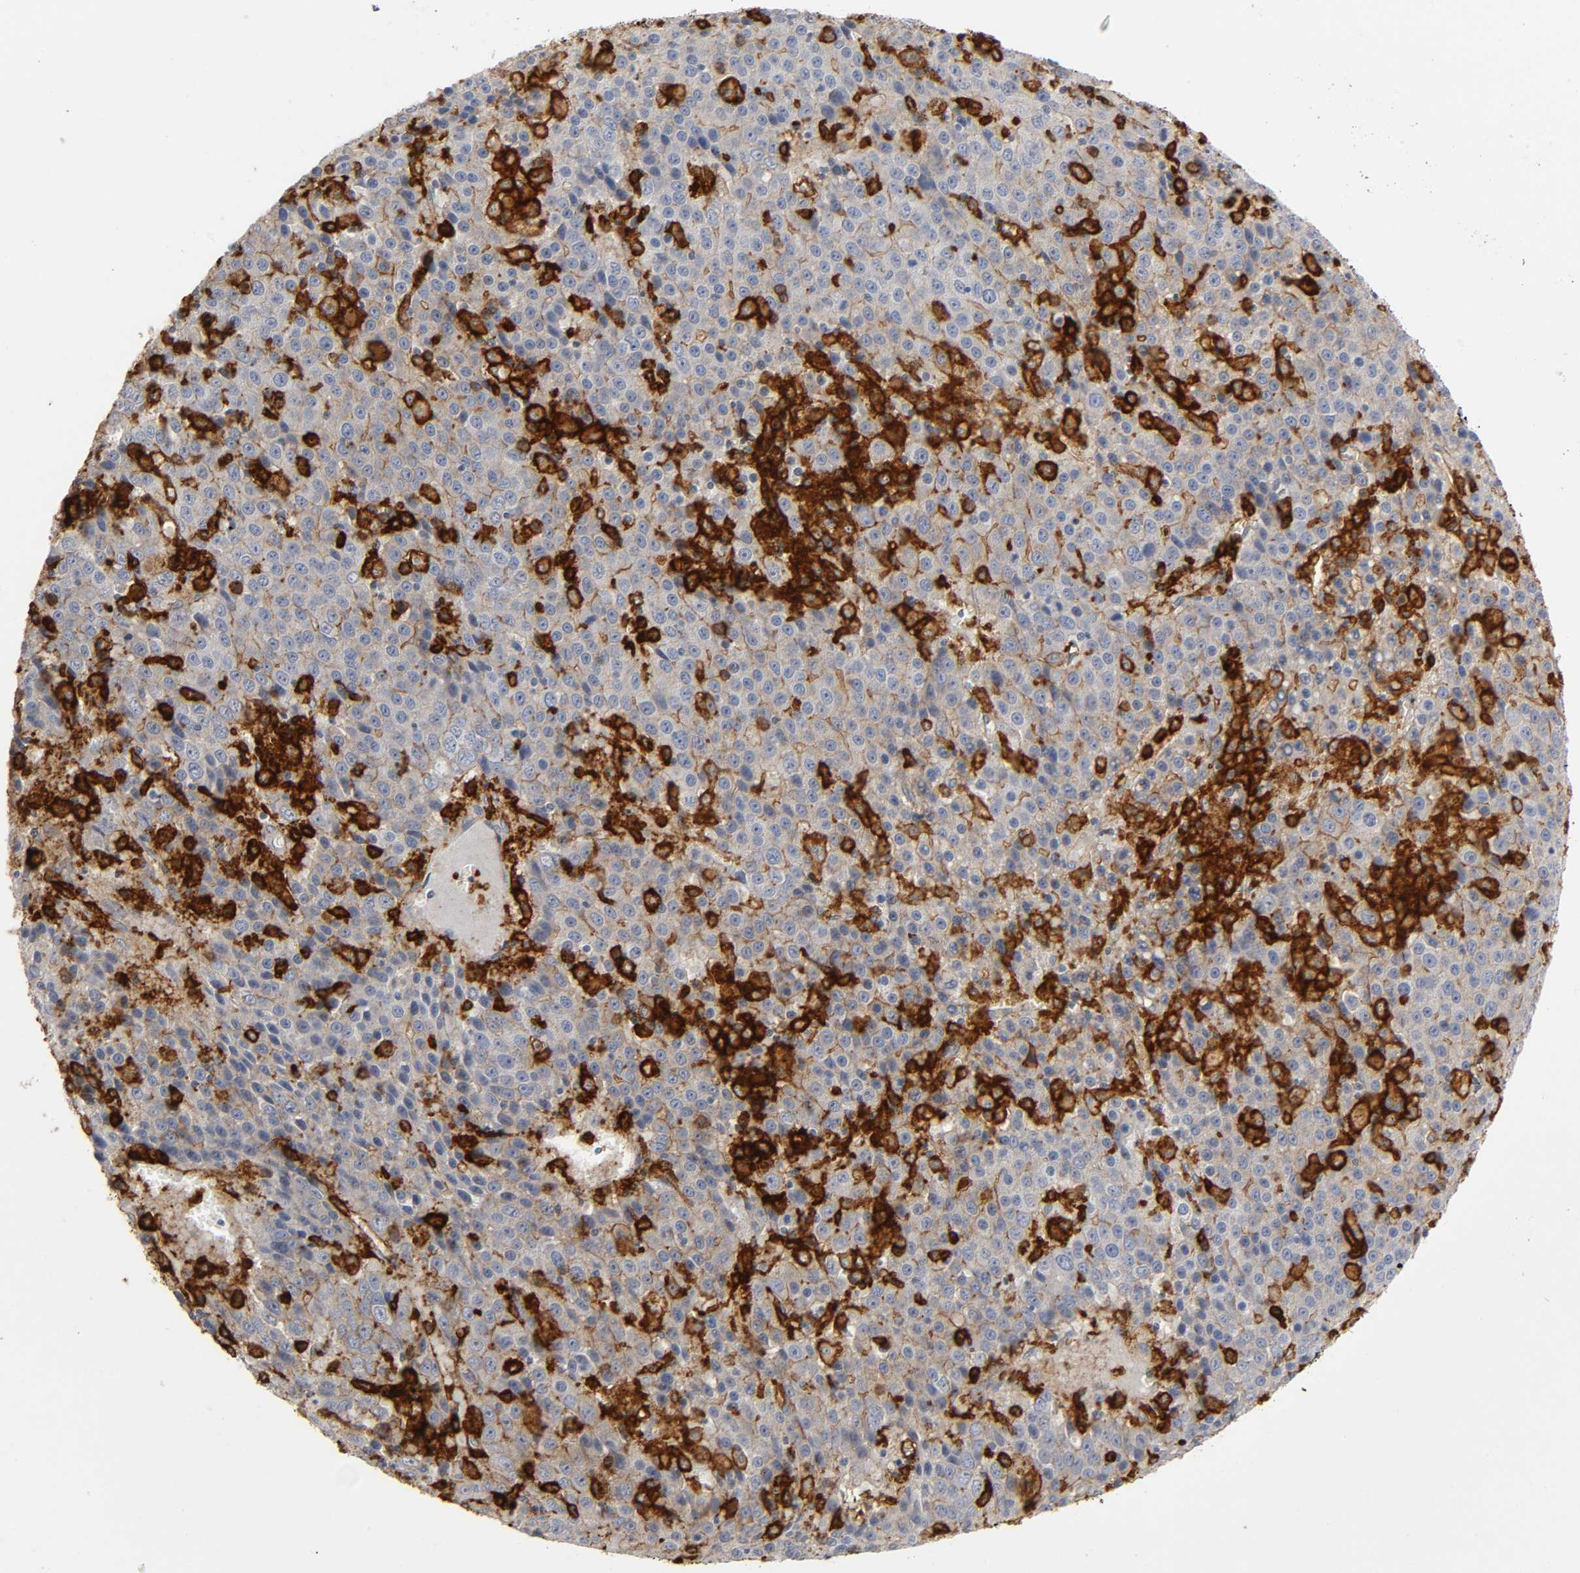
{"staining": {"intensity": "negative", "quantity": "none", "location": "none"}, "tissue": "liver cancer", "cell_type": "Tumor cells", "image_type": "cancer", "snomed": [{"axis": "morphology", "description": "Carcinoma, Hepatocellular, NOS"}, {"axis": "topography", "description": "Liver"}], "caption": "DAB immunohistochemical staining of human liver hepatocellular carcinoma reveals no significant staining in tumor cells.", "gene": "LYN", "patient": {"sex": "female", "age": 53}}